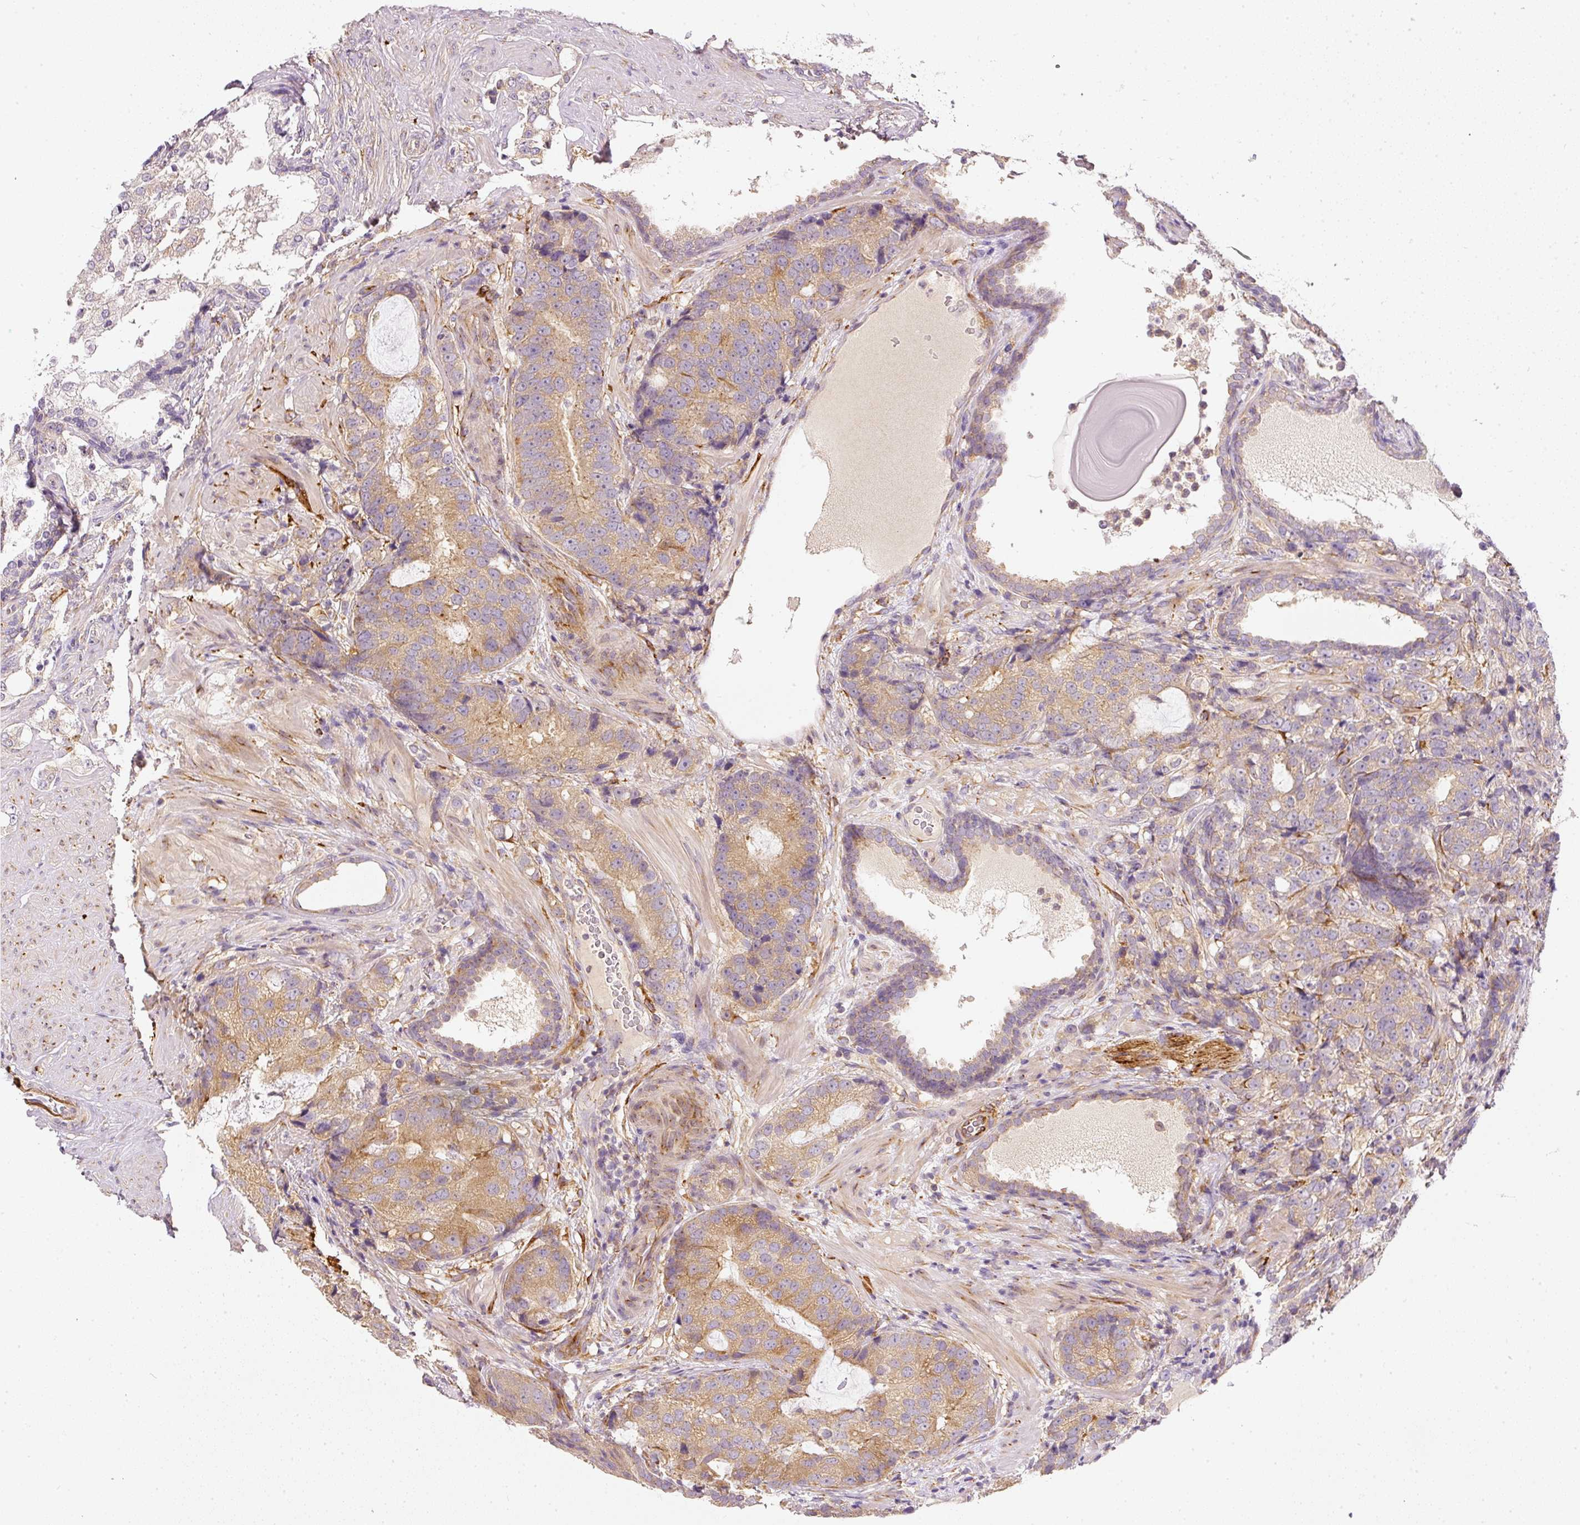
{"staining": {"intensity": "moderate", "quantity": ">75%", "location": "cytoplasmic/membranous"}, "tissue": "prostate cancer", "cell_type": "Tumor cells", "image_type": "cancer", "snomed": [{"axis": "morphology", "description": "Adenocarcinoma, High grade"}, {"axis": "topography", "description": "Prostate"}], "caption": "Immunohistochemical staining of prostate cancer (high-grade adenocarcinoma) displays moderate cytoplasmic/membranous protein expression in about >75% of tumor cells. (DAB (3,3'-diaminobenzidine) IHC with brightfield microscopy, high magnification).", "gene": "RNF167", "patient": {"sex": "male", "age": 67}}